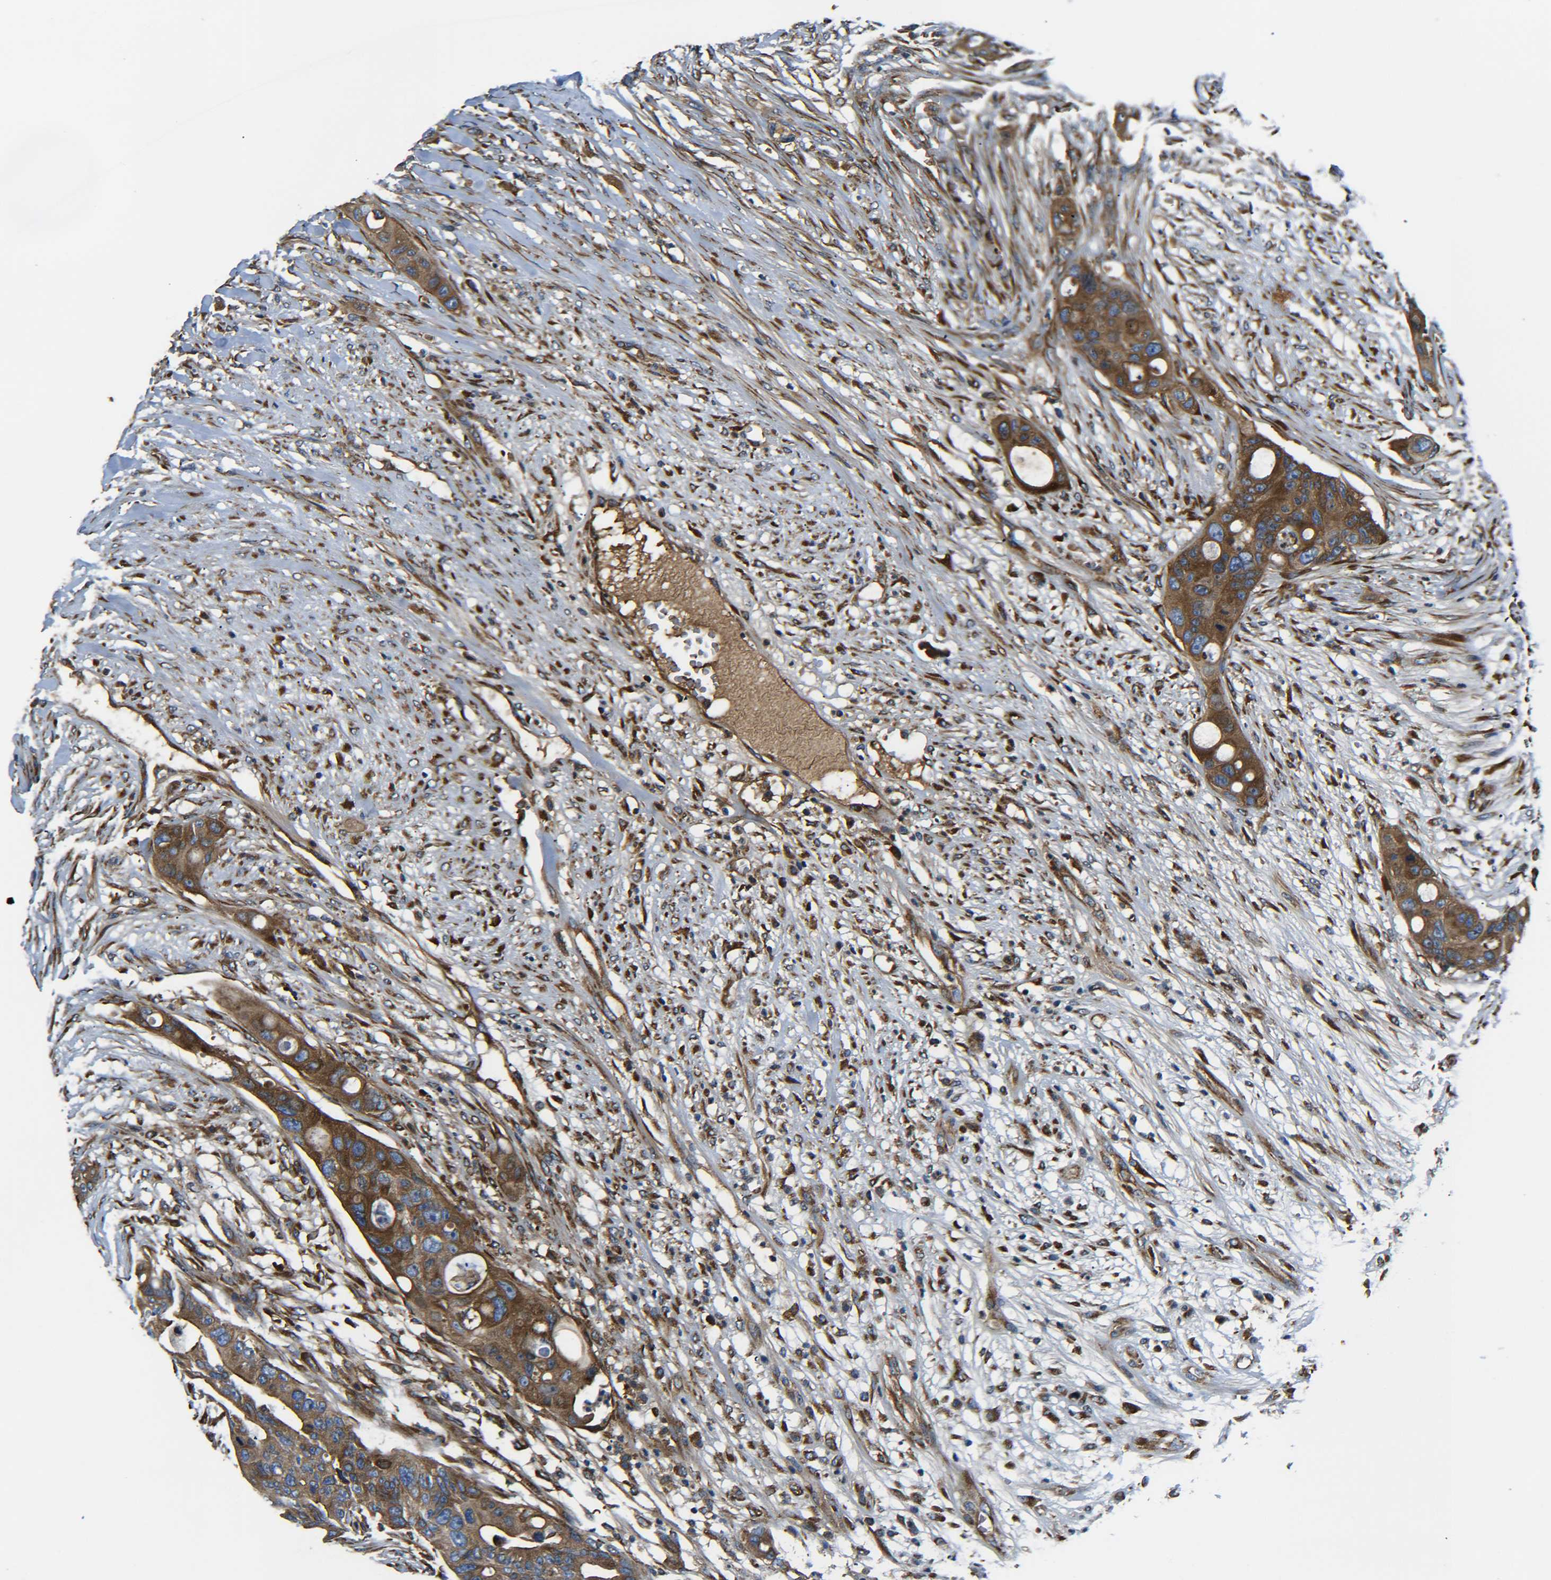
{"staining": {"intensity": "strong", "quantity": ">75%", "location": "cytoplasmic/membranous"}, "tissue": "colorectal cancer", "cell_type": "Tumor cells", "image_type": "cancer", "snomed": [{"axis": "morphology", "description": "Adenocarcinoma, NOS"}, {"axis": "topography", "description": "Colon"}], "caption": "Strong cytoplasmic/membranous protein staining is identified in approximately >75% of tumor cells in adenocarcinoma (colorectal). (DAB IHC, brown staining for protein, blue staining for nuclei).", "gene": "PREB", "patient": {"sex": "female", "age": 57}}